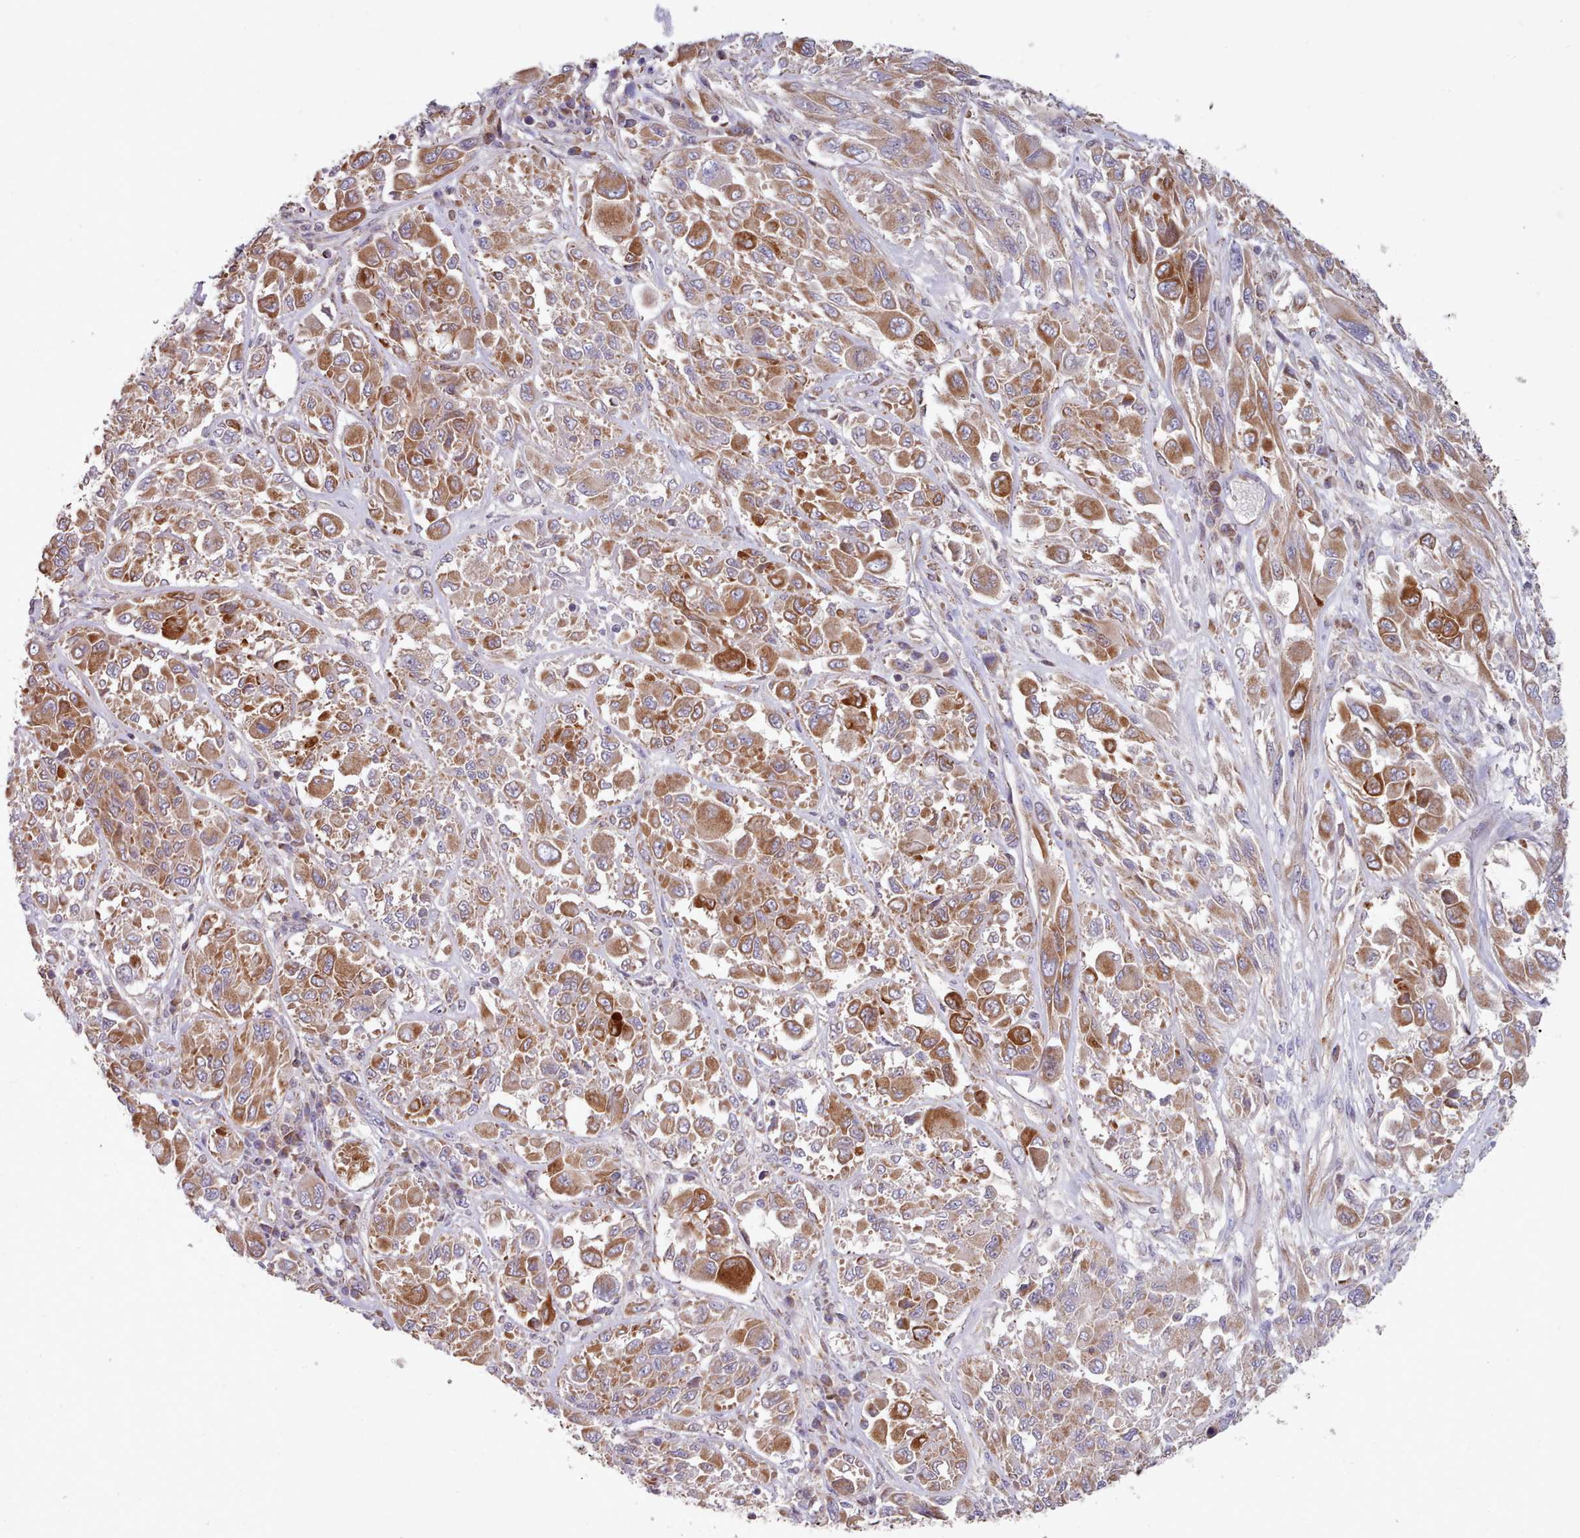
{"staining": {"intensity": "moderate", "quantity": ">75%", "location": "cytoplasmic/membranous"}, "tissue": "melanoma", "cell_type": "Tumor cells", "image_type": "cancer", "snomed": [{"axis": "morphology", "description": "Malignant melanoma, NOS"}, {"axis": "topography", "description": "Skin"}], "caption": "An image of malignant melanoma stained for a protein reveals moderate cytoplasmic/membranous brown staining in tumor cells.", "gene": "HSDL2", "patient": {"sex": "female", "age": 91}}